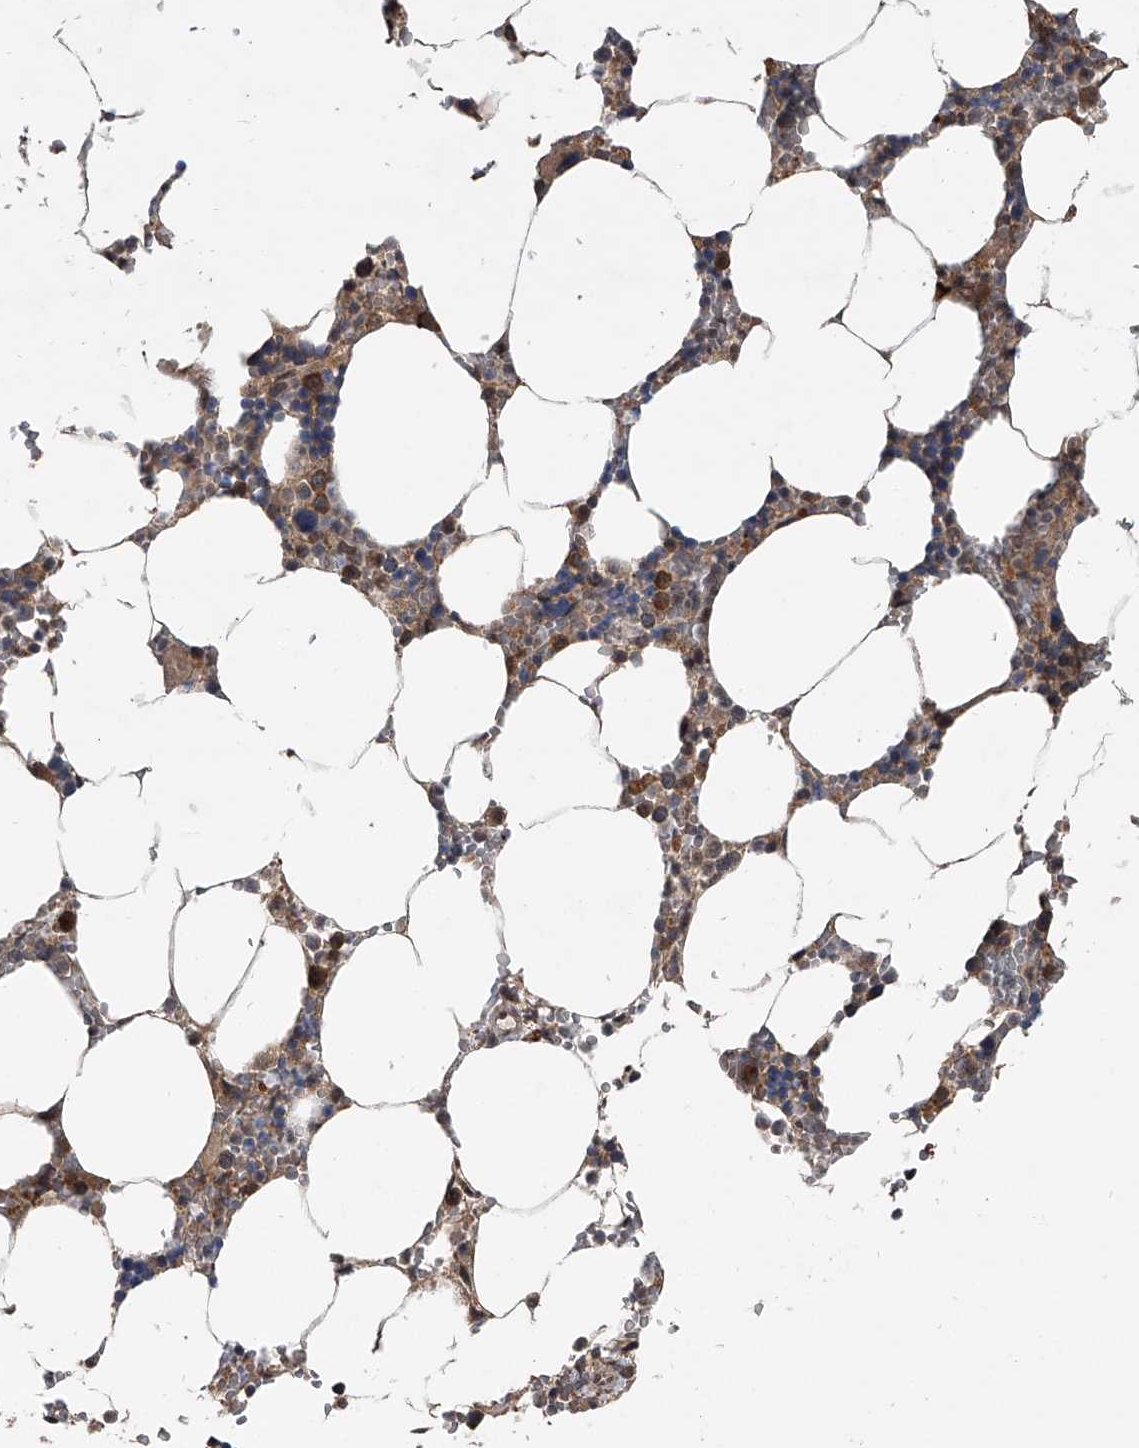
{"staining": {"intensity": "moderate", "quantity": "25%-75%", "location": "cytoplasmic/membranous"}, "tissue": "bone marrow", "cell_type": "Hematopoietic cells", "image_type": "normal", "snomed": [{"axis": "morphology", "description": "Normal tissue, NOS"}, {"axis": "topography", "description": "Bone marrow"}], "caption": "IHC of normal human bone marrow demonstrates medium levels of moderate cytoplasmic/membranous expression in approximately 25%-75% of hematopoietic cells.", "gene": "GEMIN8", "patient": {"sex": "male", "age": 70}}